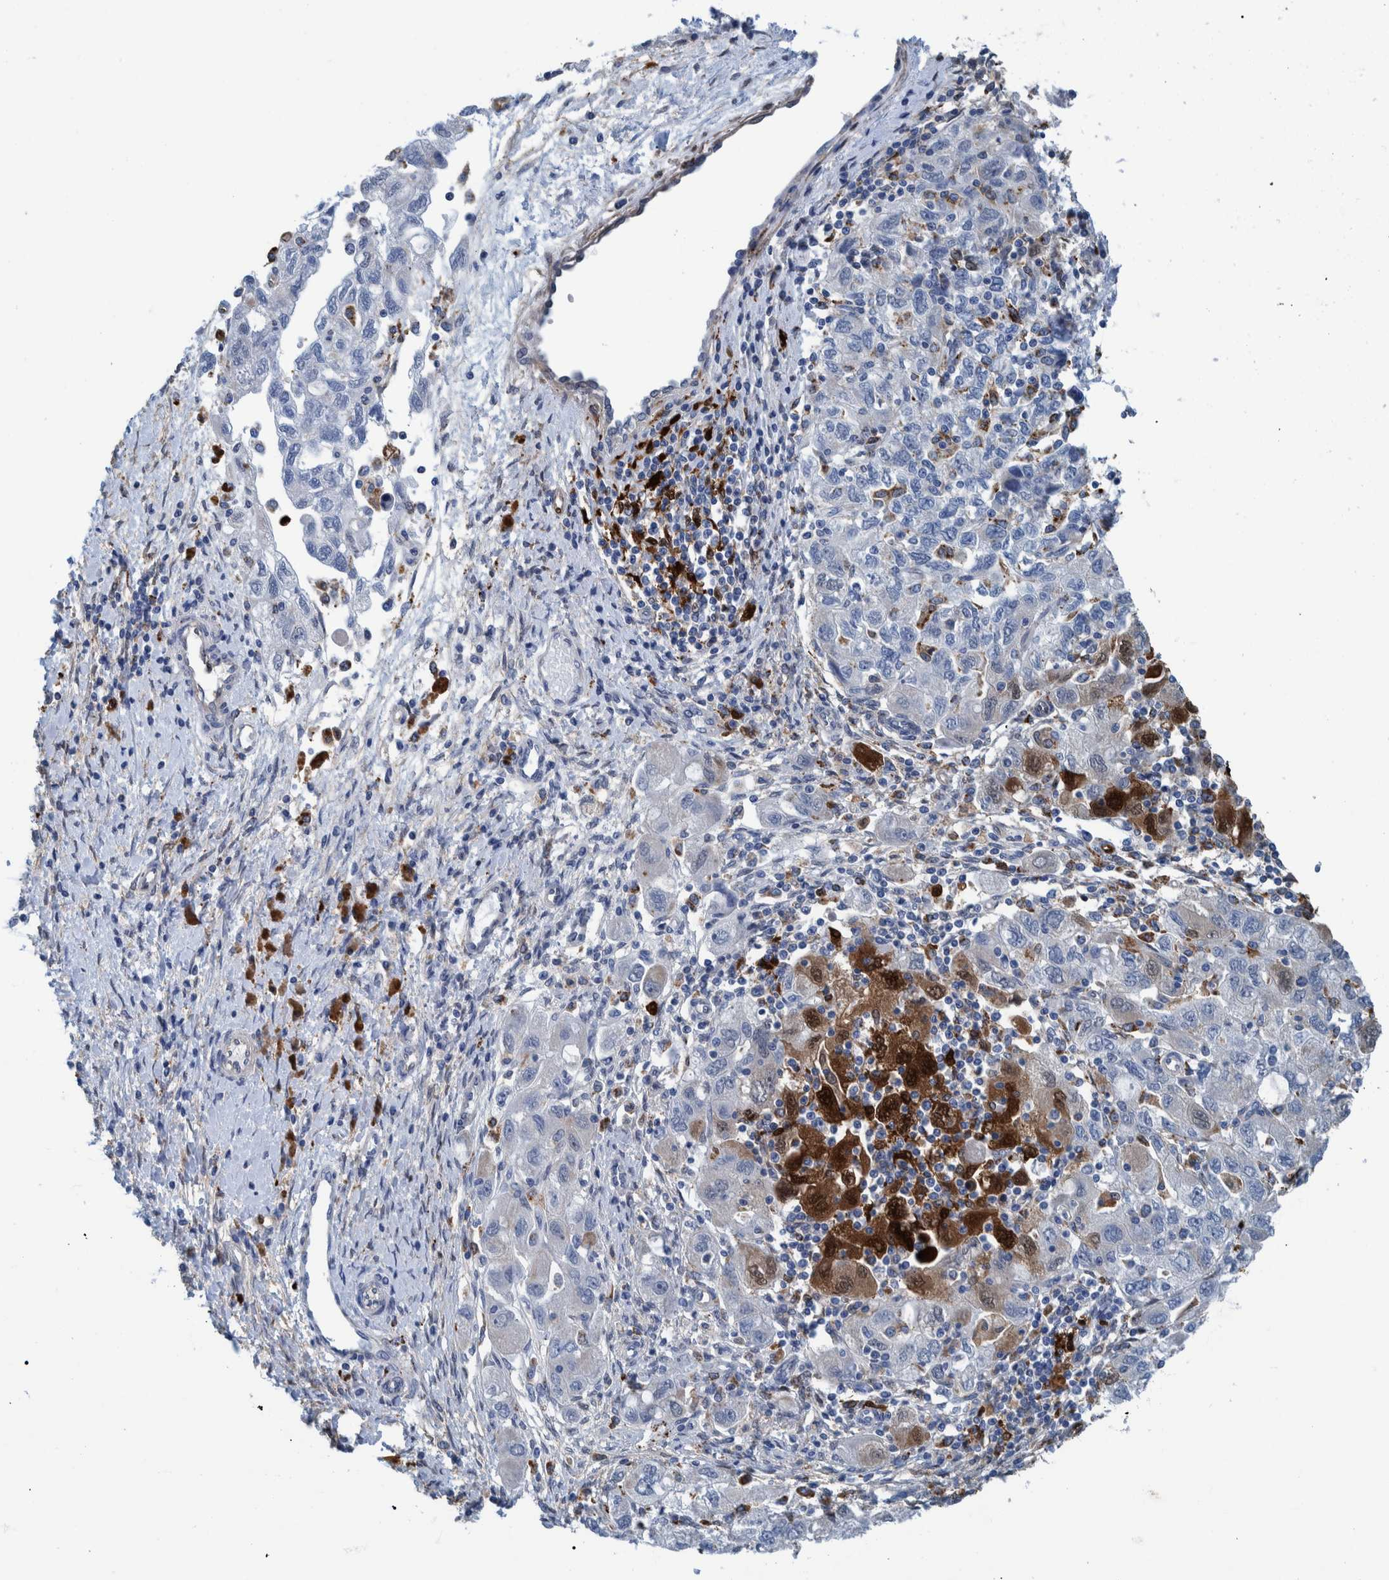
{"staining": {"intensity": "moderate", "quantity": "<25%", "location": "cytoplasmic/membranous,nuclear"}, "tissue": "ovarian cancer", "cell_type": "Tumor cells", "image_type": "cancer", "snomed": [{"axis": "morphology", "description": "Carcinoma, NOS"}, {"axis": "morphology", "description": "Cystadenocarcinoma, serous, NOS"}, {"axis": "topography", "description": "Ovary"}], "caption": "There is low levels of moderate cytoplasmic/membranous and nuclear expression in tumor cells of serous cystadenocarcinoma (ovarian), as demonstrated by immunohistochemical staining (brown color).", "gene": "IDO1", "patient": {"sex": "female", "age": 69}}